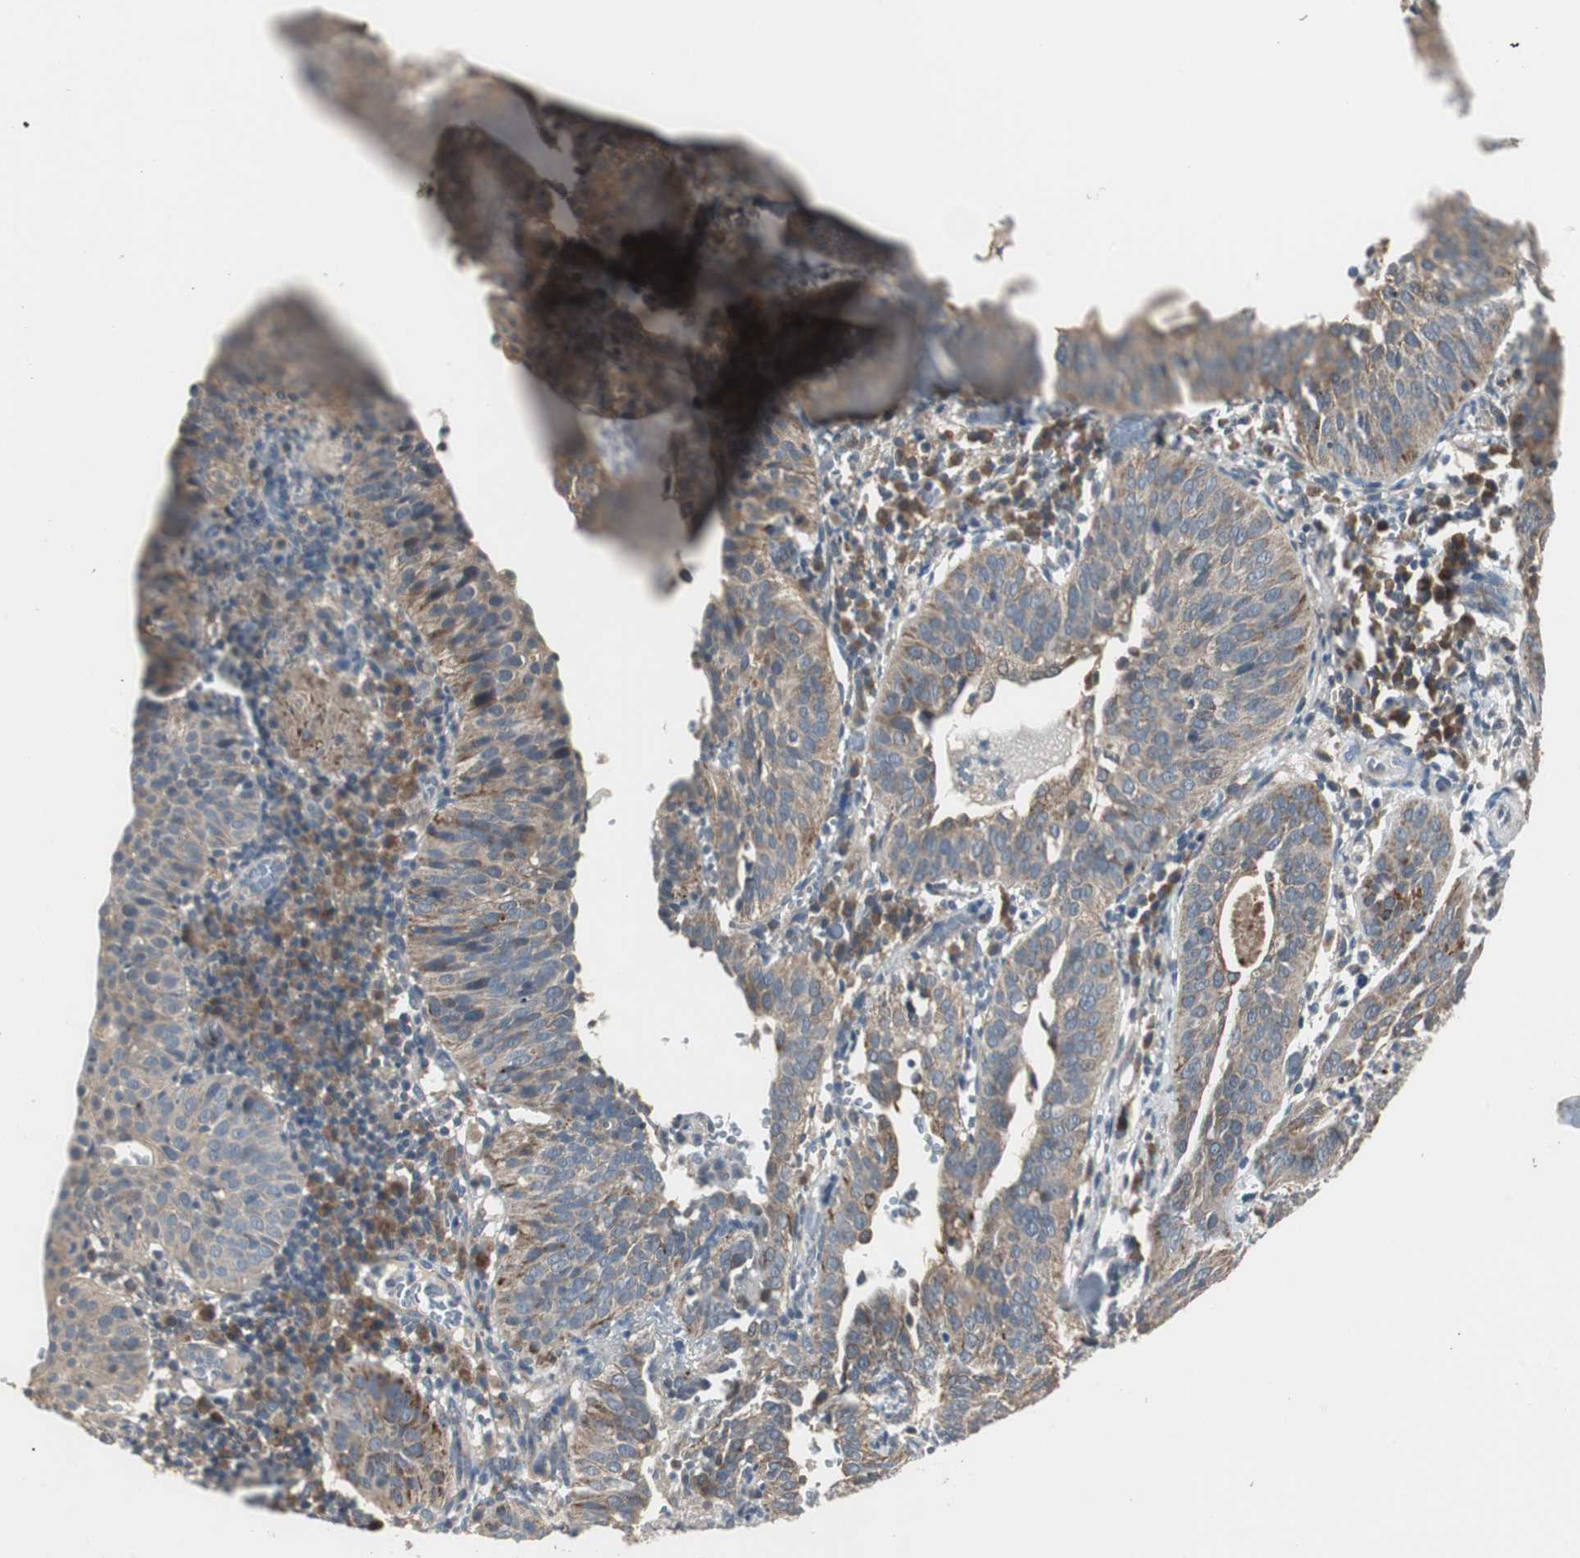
{"staining": {"intensity": "weak", "quantity": ">75%", "location": "cytoplasmic/membranous"}, "tissue": "cervical cancer", "cell_type": "Tumor cells", "image_type": "cancer", "snomed": [{"axis": "morphology", "description": "Squamous cell carcinoma, NOS"}, {"axis": "topography", "description": "Cervix"}], "caption": "Human cervical cancer (squamous cell carcinoma) stained with a brown dye displays weak cytoplasmic/membranous positive positivity in about >75% of tumor cells.", "gene": "MYT1", "patient": {"sex": "female", "age": 39}}